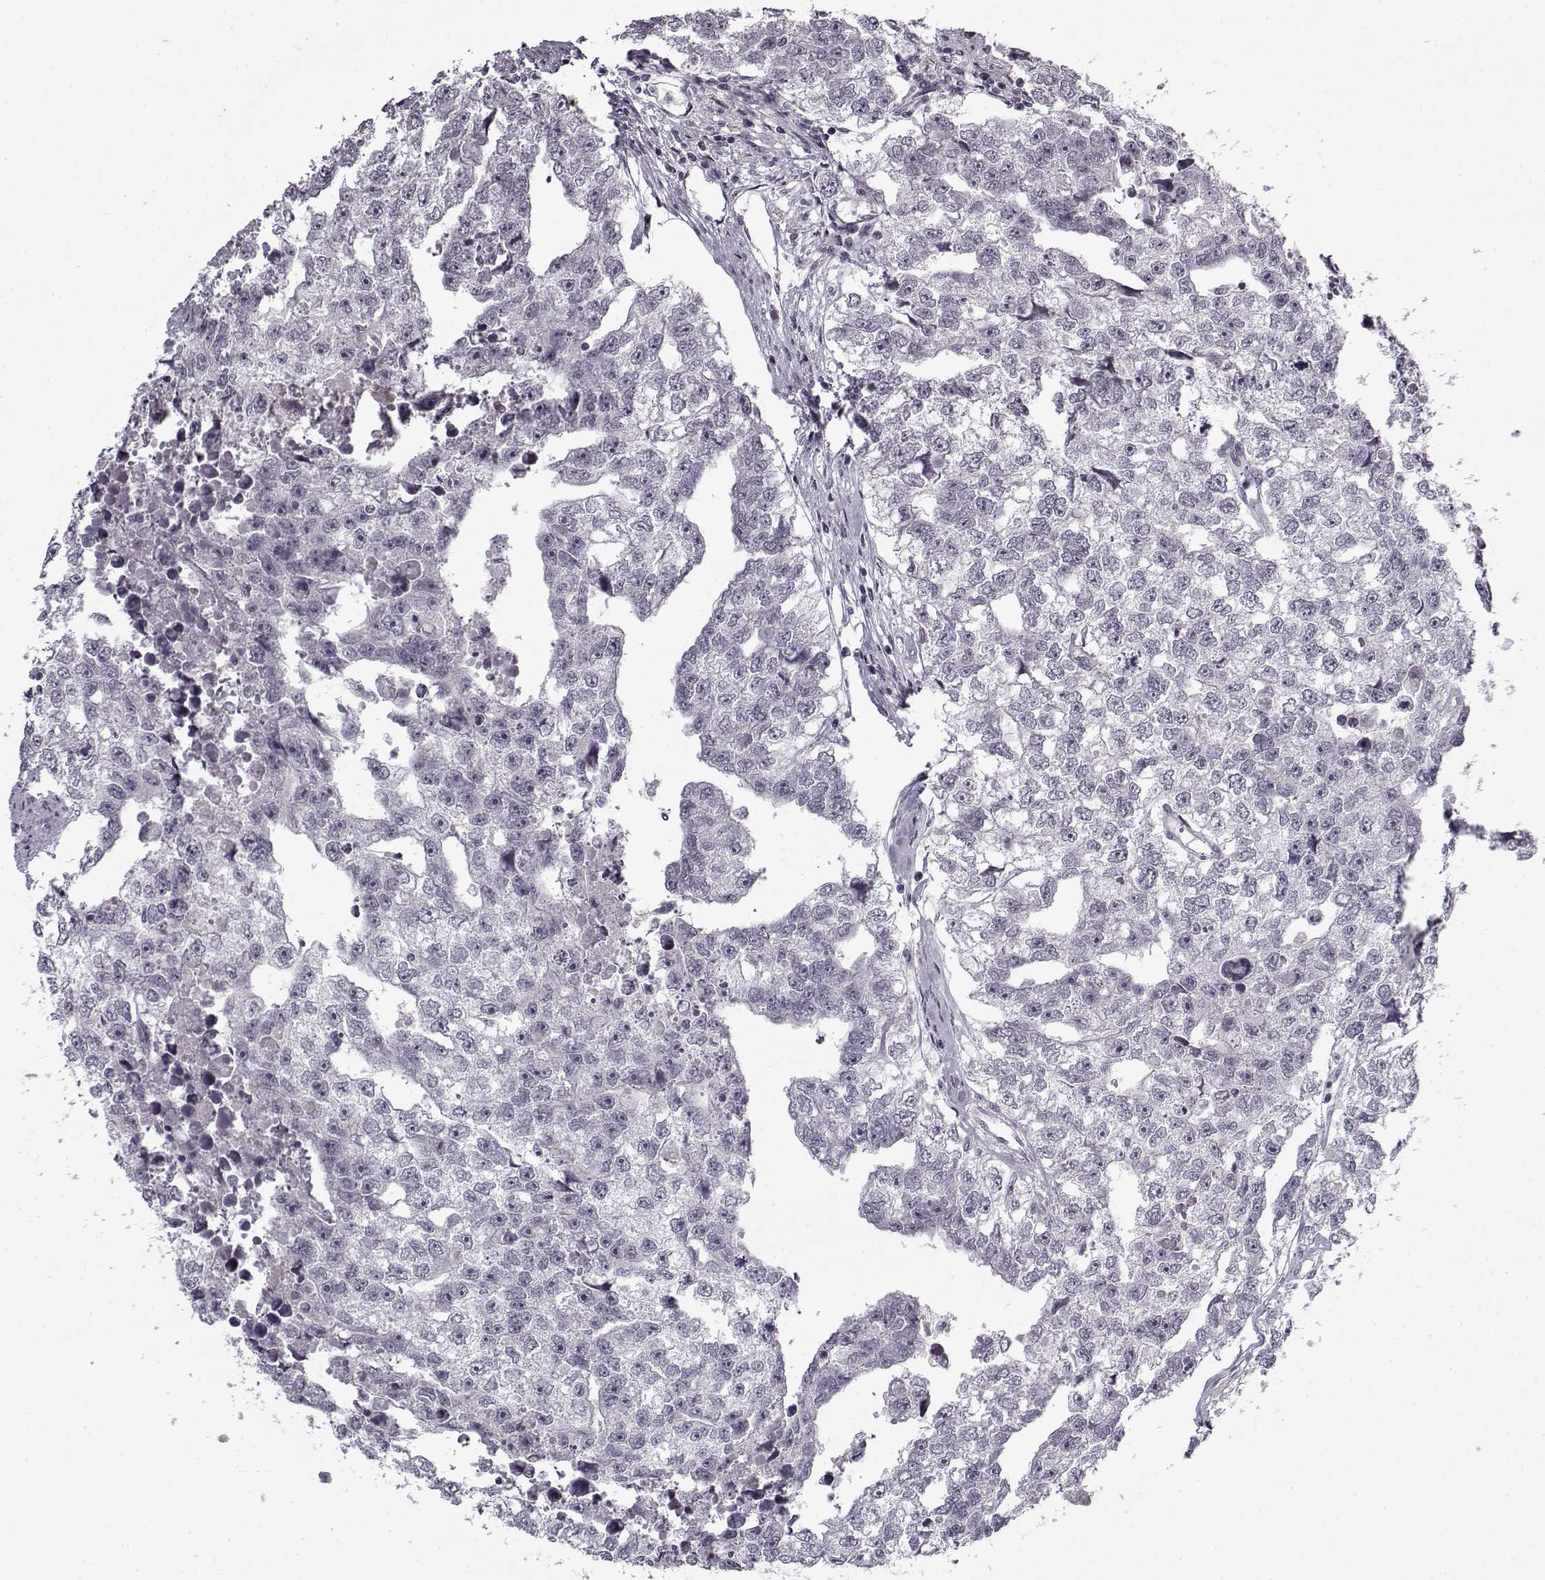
{"staining": {"intensity": "negative", "quantity": "none", "location": "none"}, "tissue": "testis cancer", "cell_type": "Tumor cells", "image_type": "cancer", "snomed": [{"axis": "morphology", "description": "Carcinoma, Embryonal, NOS"}, {"axis": "morphology", "description": "Teratoma, malignant, NOS"}, {"axis": "topography", "description": "Testis"}], "caption": "Protein analysis of malignant teratoma (testis) demonstrates no significant expression in tumor cells. (Brightfield microscopy of DAB immunohistochemistry at high magnification).", "gene": "SNCA", "patient": {"sex": "male", "age": 44}}